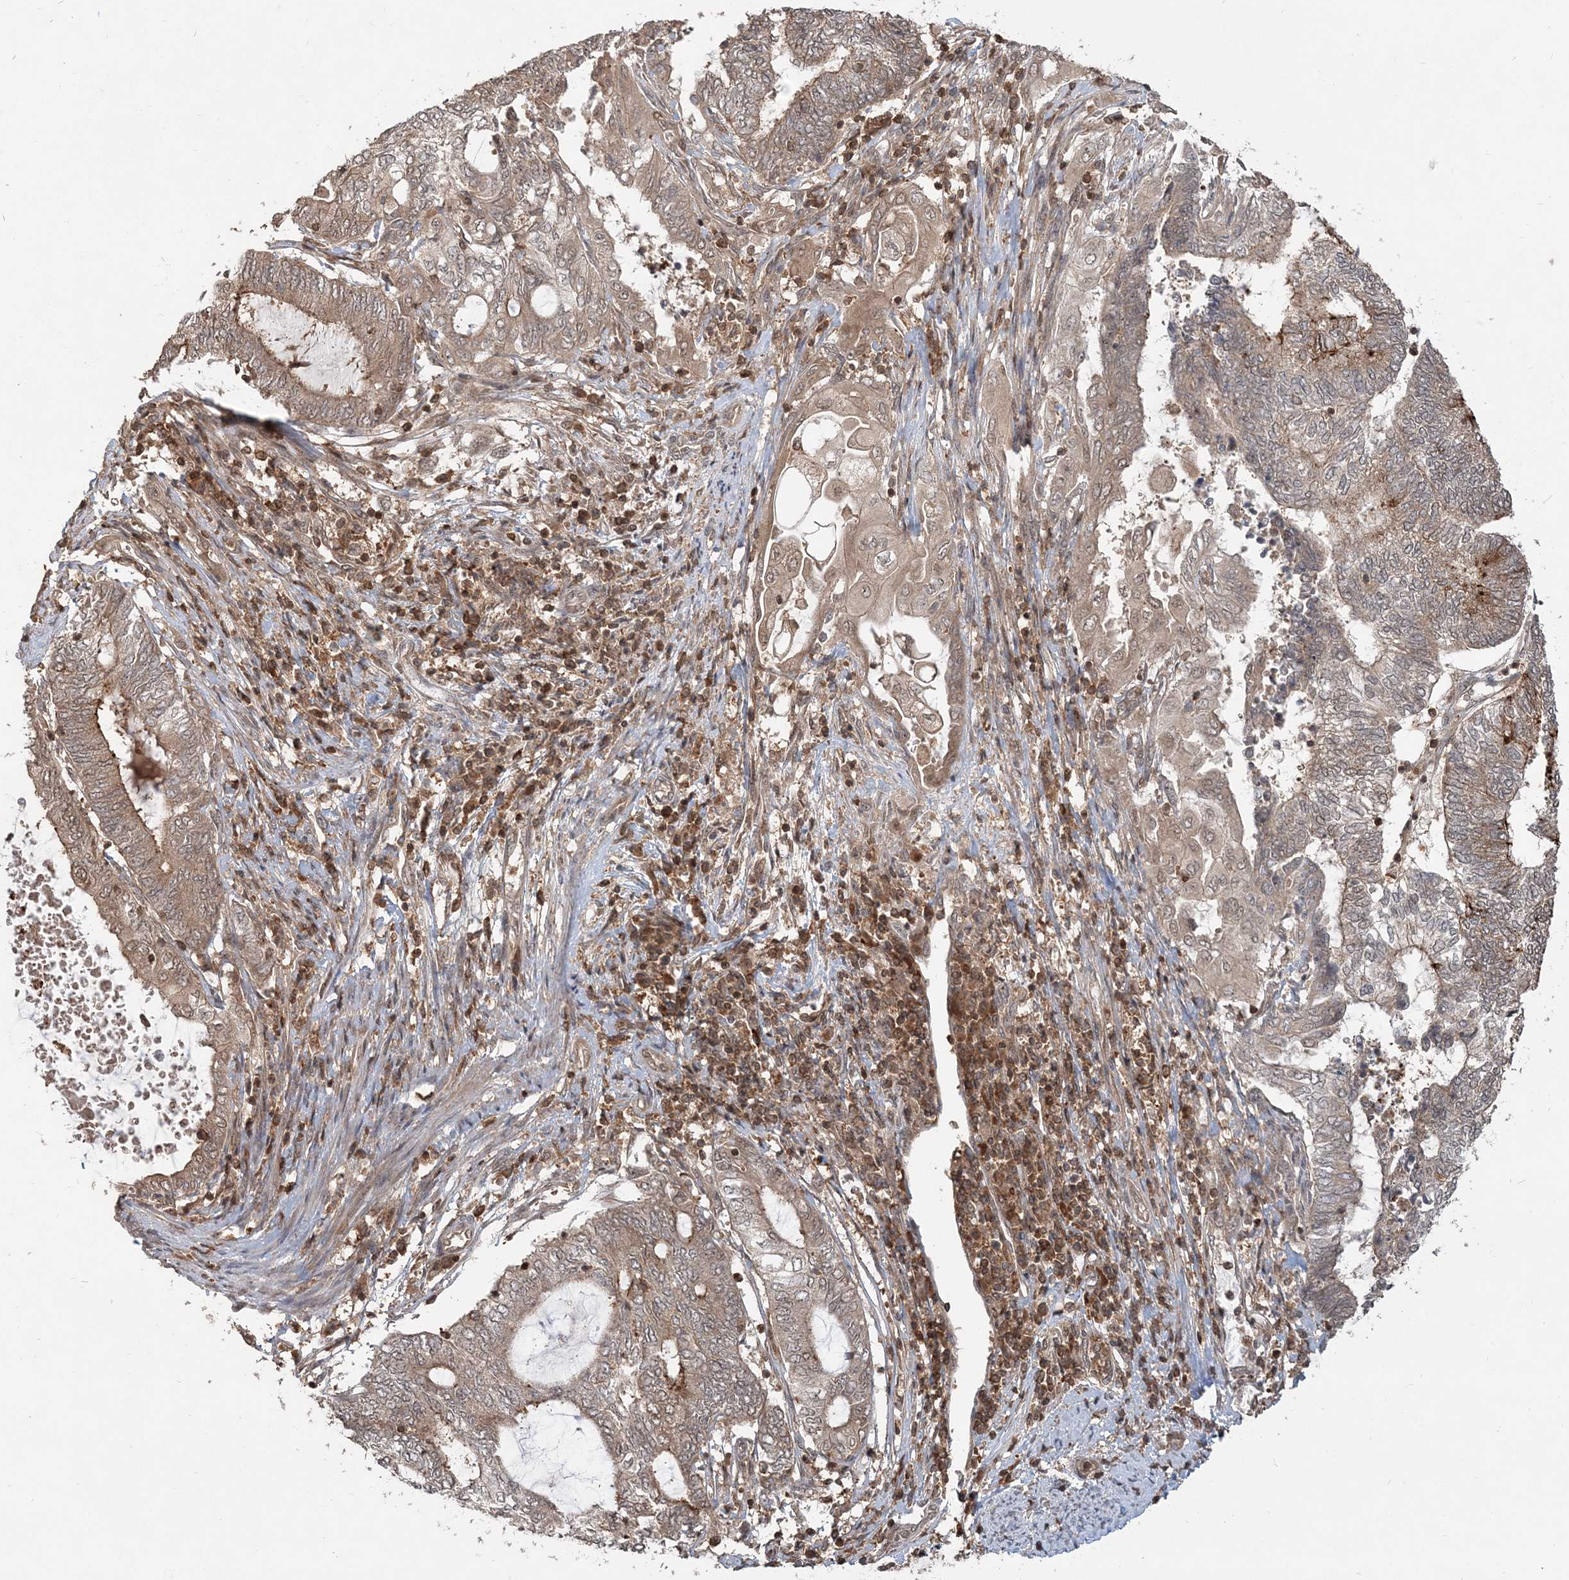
{"staining": {"intensity": "weak", "quantity": ">75%", "location": "cytoplasmic/membranous"}, "tissue": "endometrial cancer", "cell_type": "Tumor cells", "image_type": "cancer", "snomed": [{"axis": "morphology", "description": "Adenocarcinoma, NOS"}, {"axis": "topography", "description": "Uterus"}, {"axis": "topography", "description": "Endometrium"}], "caption": "Endometrial adenocarcinoma stained with DAB IHC demonstrates low levels of weak cytoplasmic/membranous expression in approximately >75% of tumor cells.", "gene": "CAB39", "patient": {"sex": "female", "age": 70}}